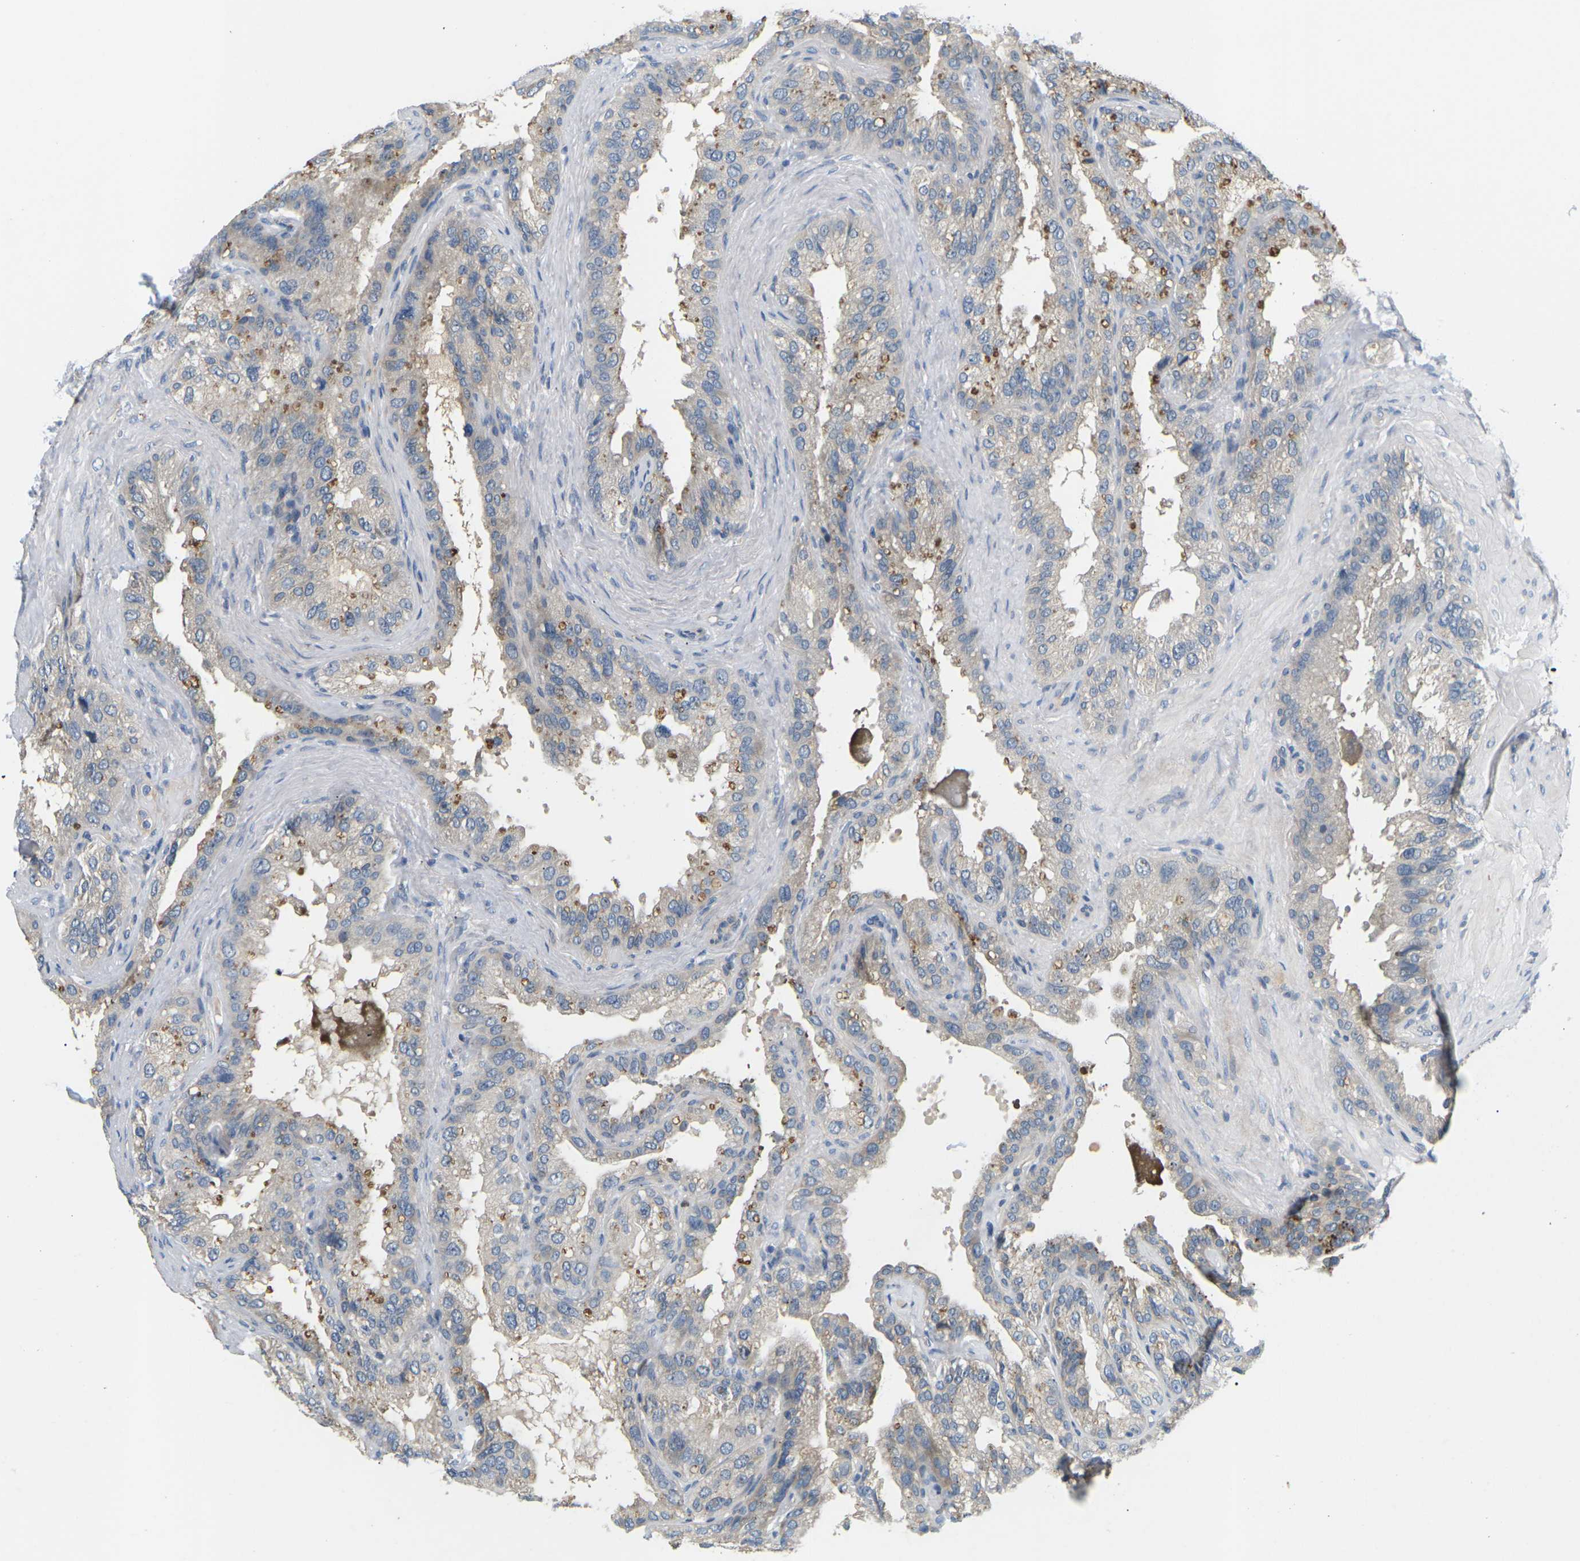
{"staining": {"intensity": "moderate", "quantity": "25%-75%", "location": "cytoplasmic/membranous"}, "tissue": "seminal vesicle", "cell_type": "Glandular cells", "image_type": "normal", "snomed": [{"axis": "morphology", "description": "Normal tissue, NOS"}, {"axis": "topography", "description": "Seminal veicle"}], "caption": "An immunohistochemistry histopathology image of benign tissue is shown. Protein staining in brown shows moderate cytoplasmic/membranous positivity in seminal vesicle within glandular cells. (DAB (3,3'-diaminobenzidine) = brown stain, brightfield microscopy at high magnification).", "gene": "EVA1C", "patient": {"sex": "male", "age": 68}}